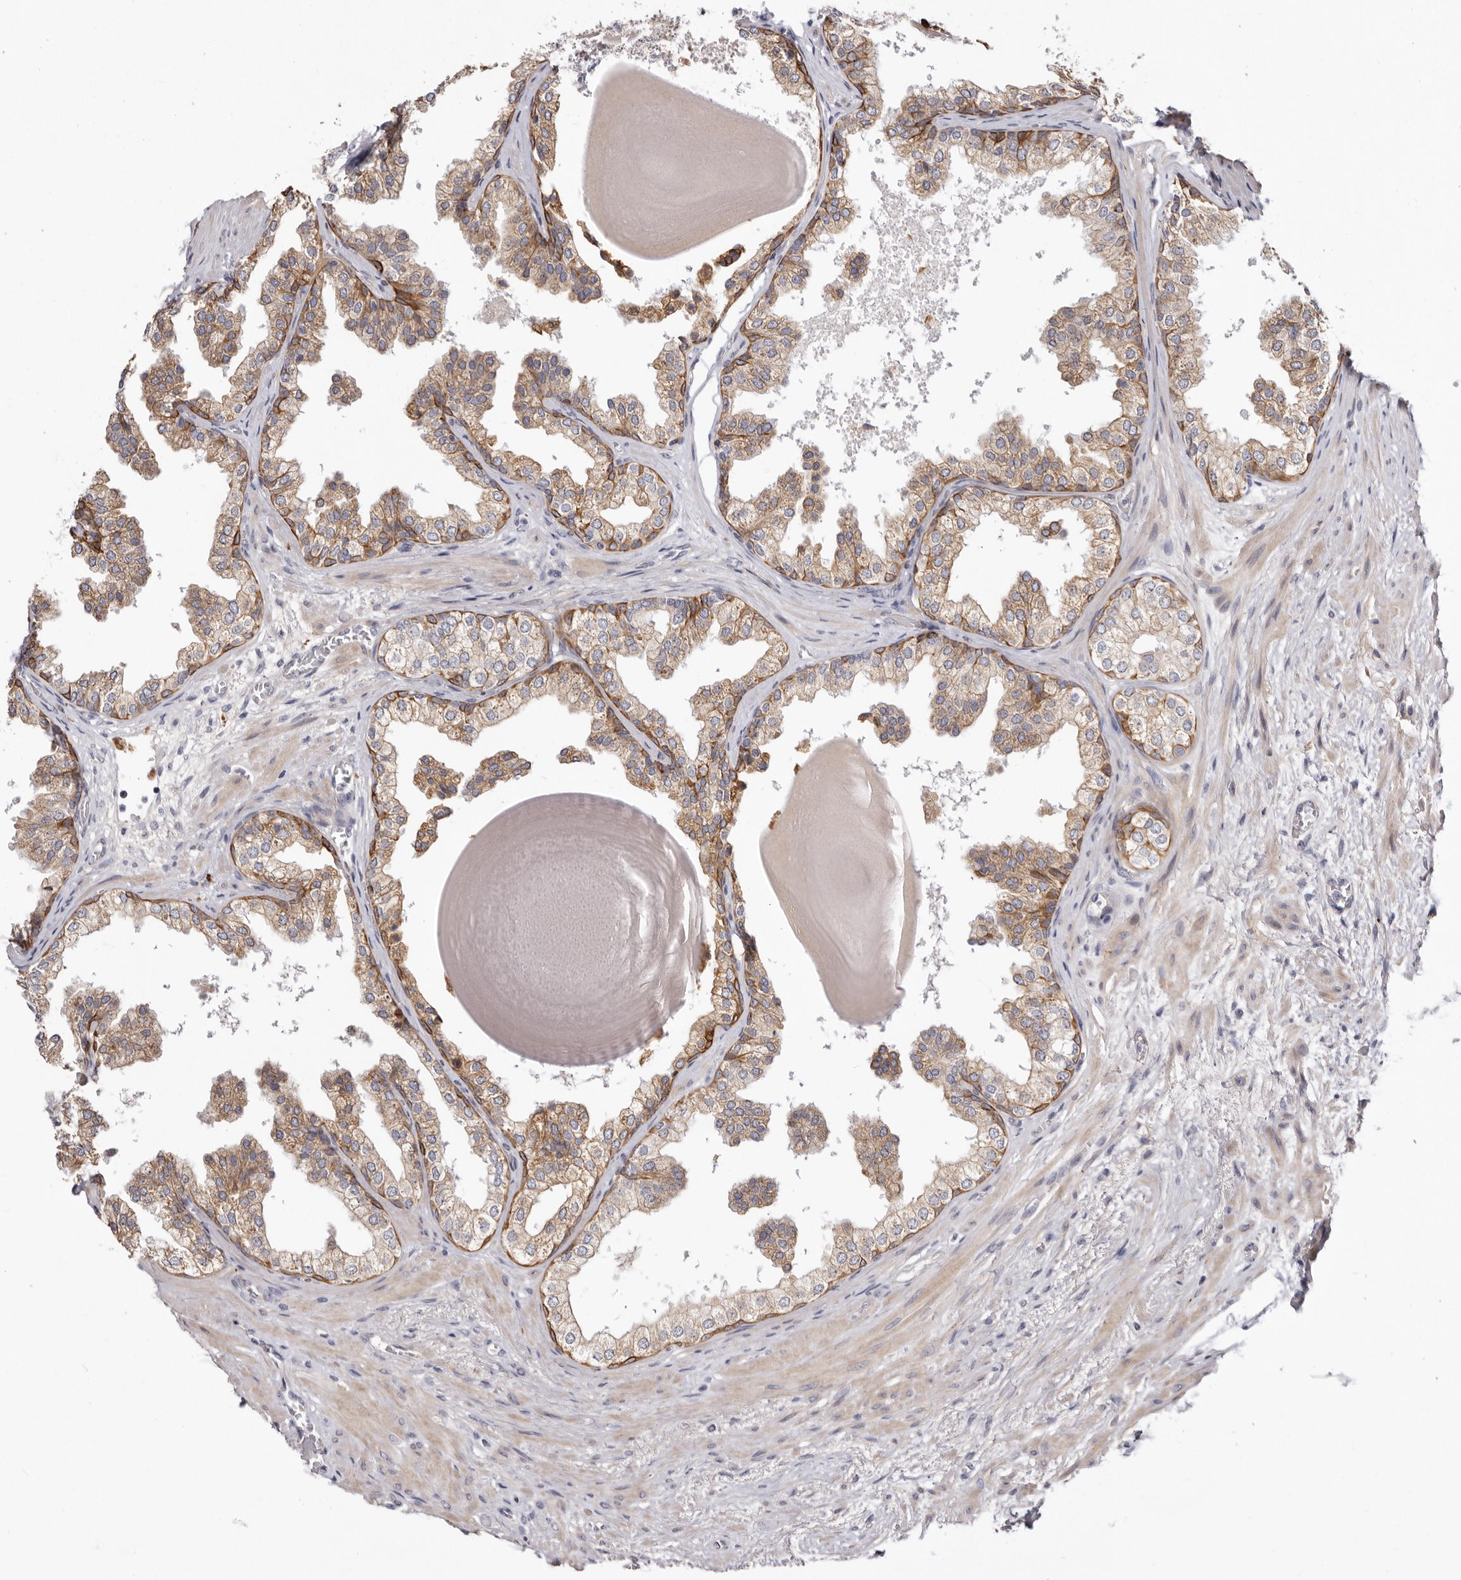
{"staining": {"intensity": "moderate", "quantity": "25%-75%", "location": "cytoplasmic/membranous"}, "tissue": "prostate", "cell_type": "Glandular cells", "image_type": "normal", "snomed": [{"axis": "morphology", "description": "Normal tissue, NOS"}, {"axis": "topography", "description": "Prostate"}], "caption": "Normal prostate shows moderate cytoplasmic/membranous expression in about 25%-75% of glandular cells The staining was performed using DAB, with brown indicating positive protein expression. Nuclei are stained blue with hematoxylin..", "gene": "STK16", "patient": {"sex": "male", "age": 48}}